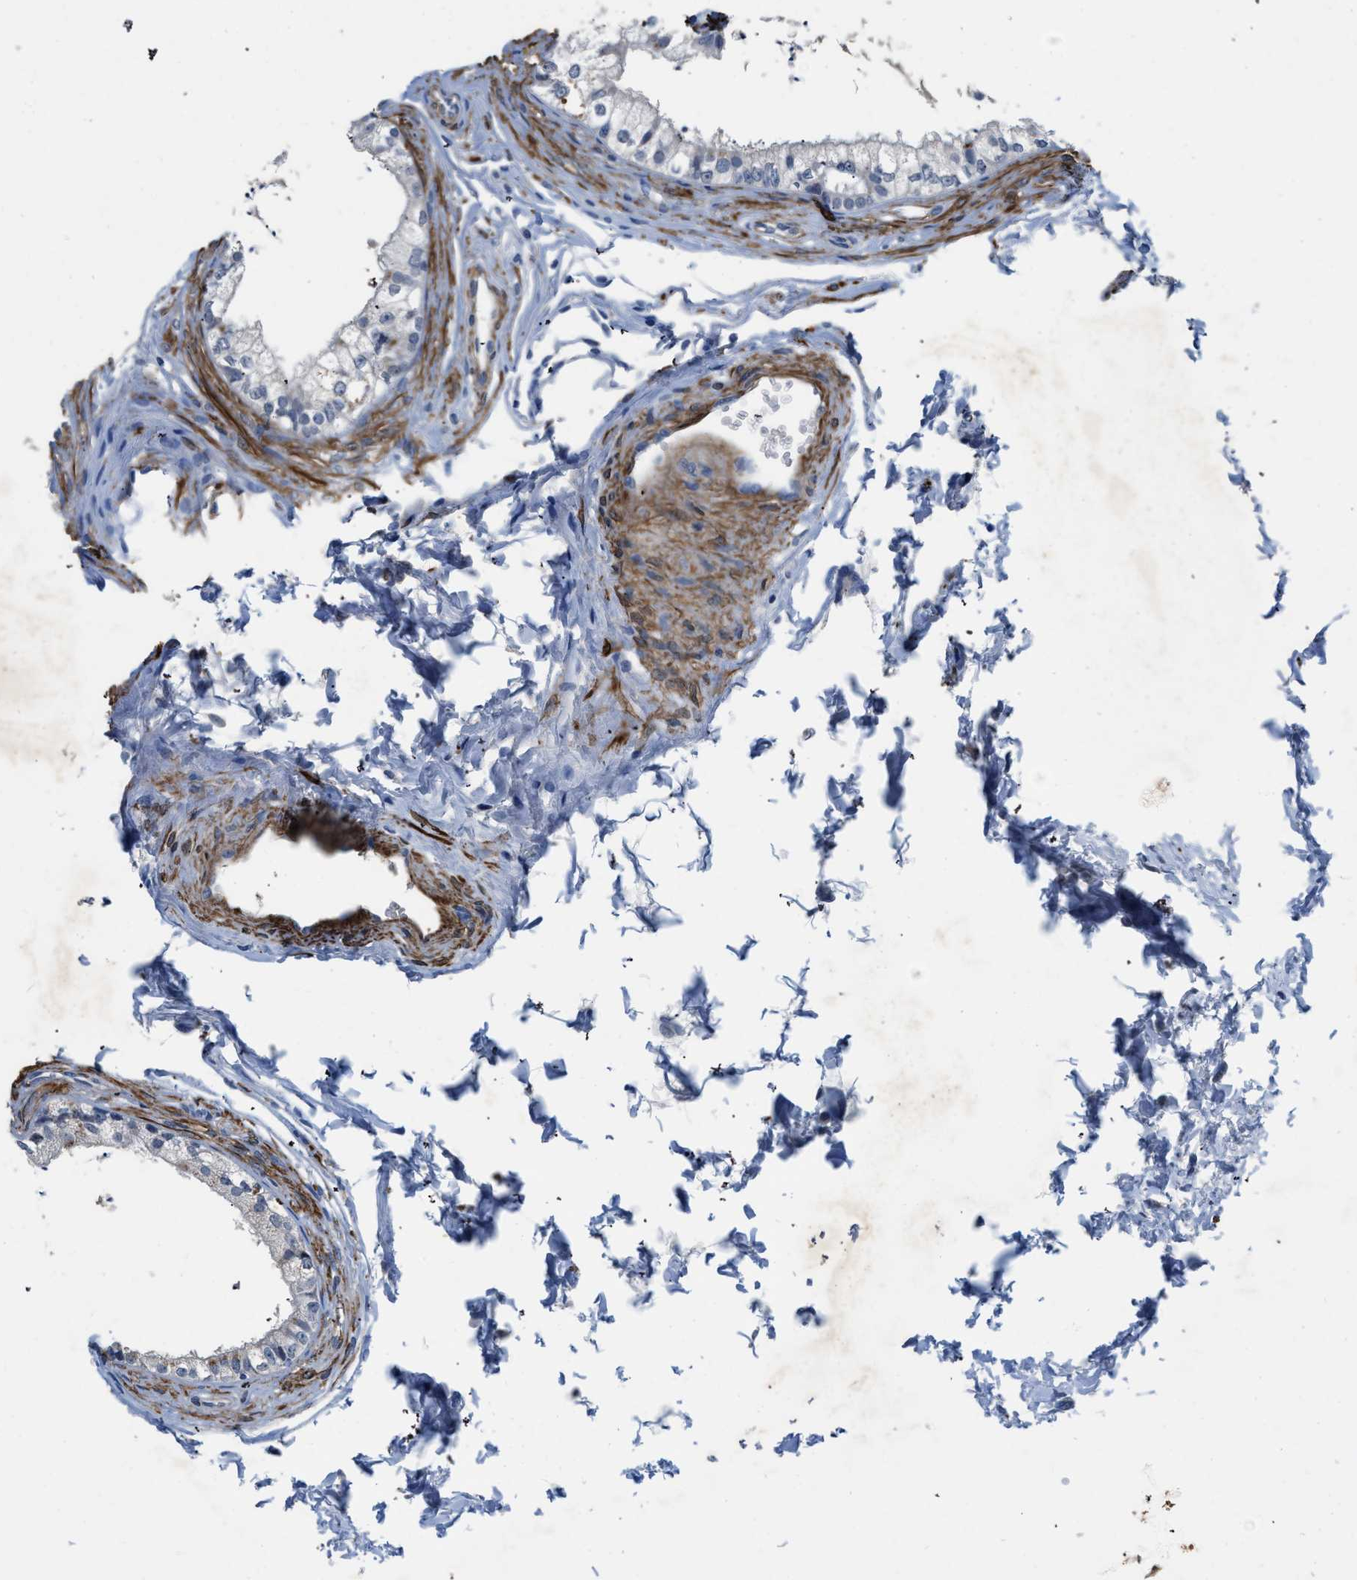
{"staining": {"intensity": "moderate", "quantity": ">75%", "location": "cytoplasmic/membranous"}, "tissue": "epididymis", "cell_type": "Glandular cells", "image_type": "normal", "snomed": [{"axis": "morphology", "description": "Normal tissue, NOS"}, {"axis": "topography", "description": "Epididymis"}], "caption": "Glandular cells show moderate cytoplasmic/membranous expression in approximately >75% of cells in normal epididymis.", "gene": "LANCL2", "patient": {"sex": "male", "age": 56}}